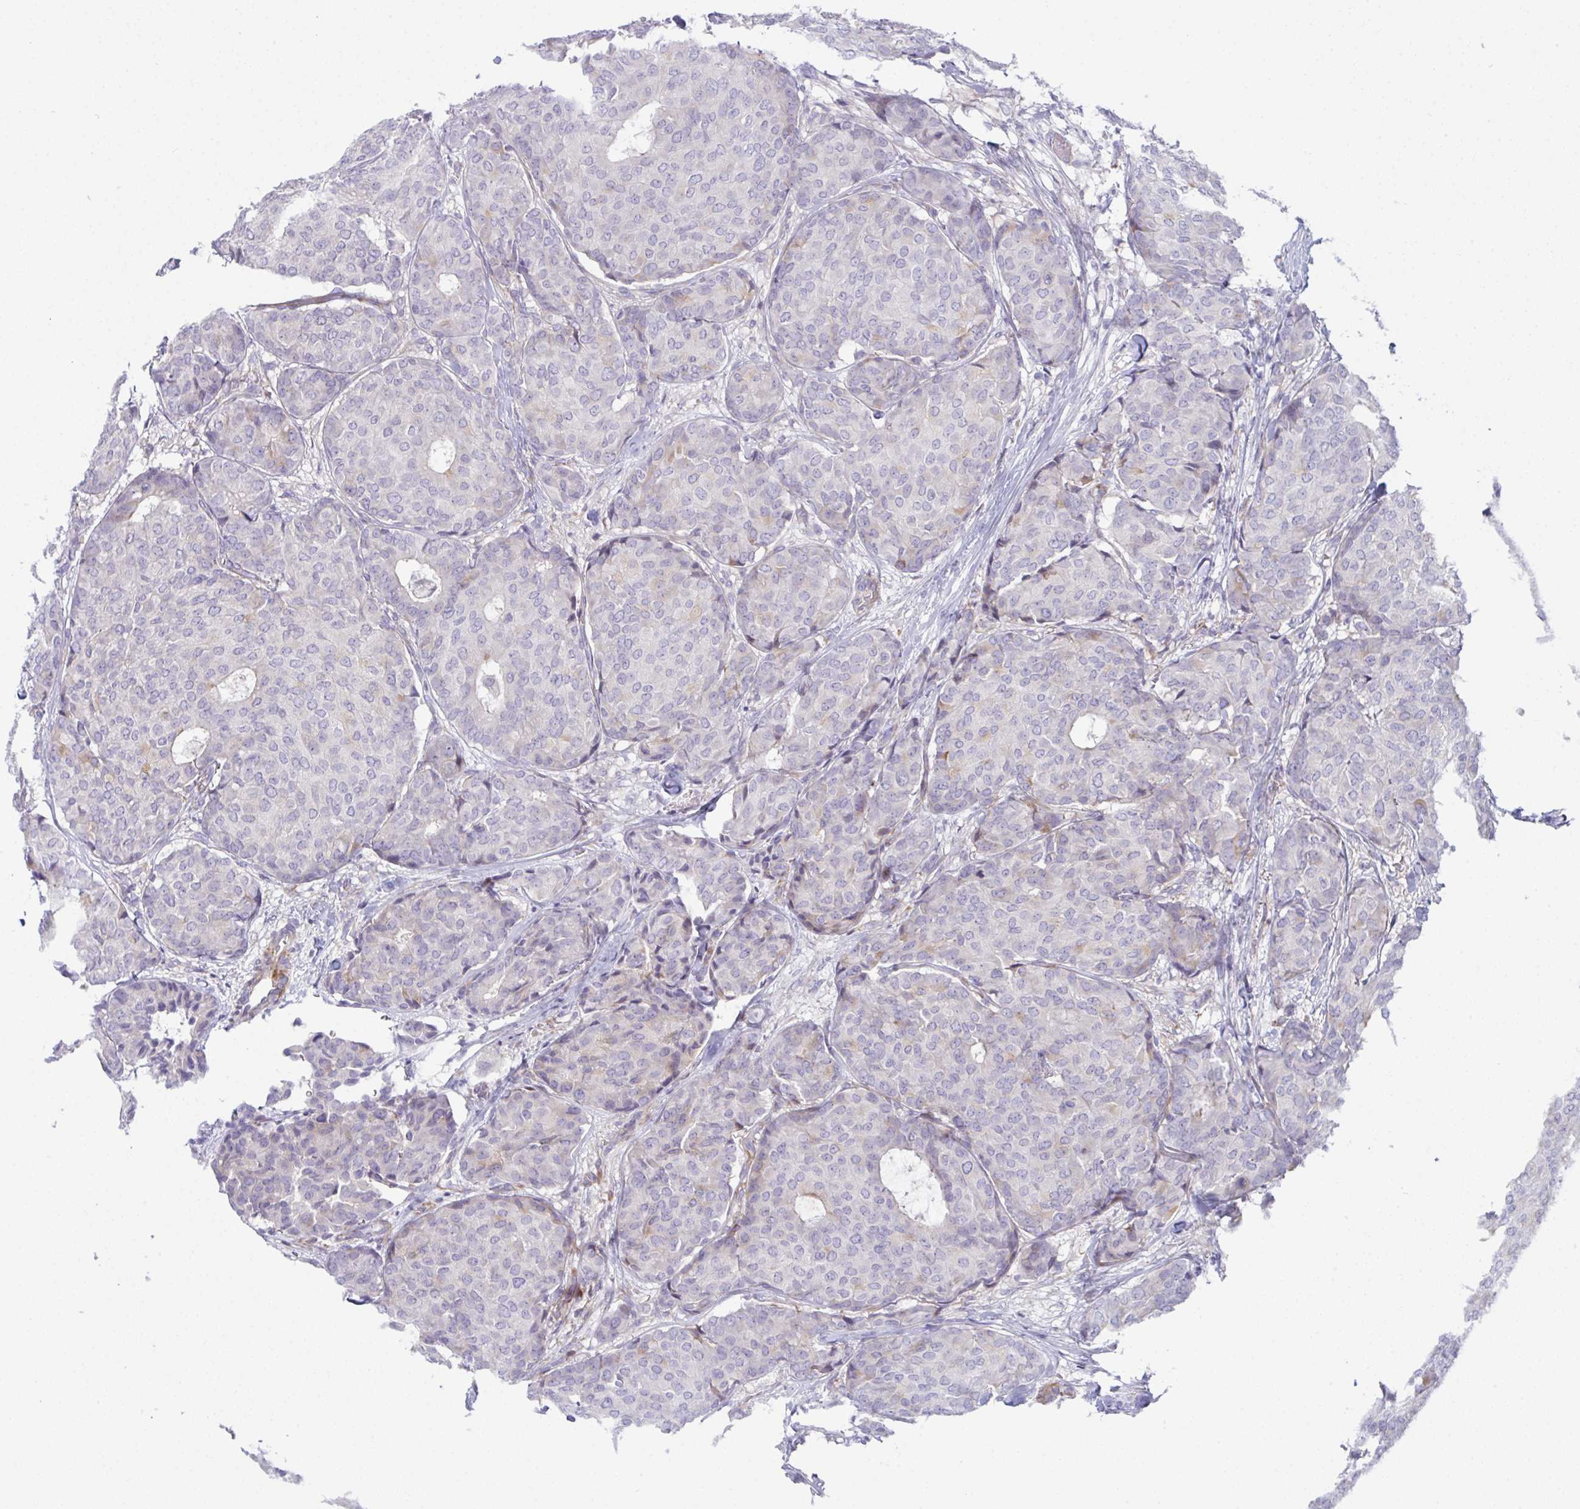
{"staining": {"intensity": "negative", "quantity": "none", "location": "none"}, "tissue": "breast cancer", "cell_type": "Tumor cells", "image_type": "cancer", "snomed": [{"axis": "morphology", "description": "Duct carcinoma"}, {"axis": "topography", "description": "Breast"}], "caption": "Breast cancer (infiltrating ductal carcinoma) was stained to show a protein in brown. There is no significant expression in tumor cells.", "gene": "ZNF713", "patient": {"sex": "female", "age": 75}}